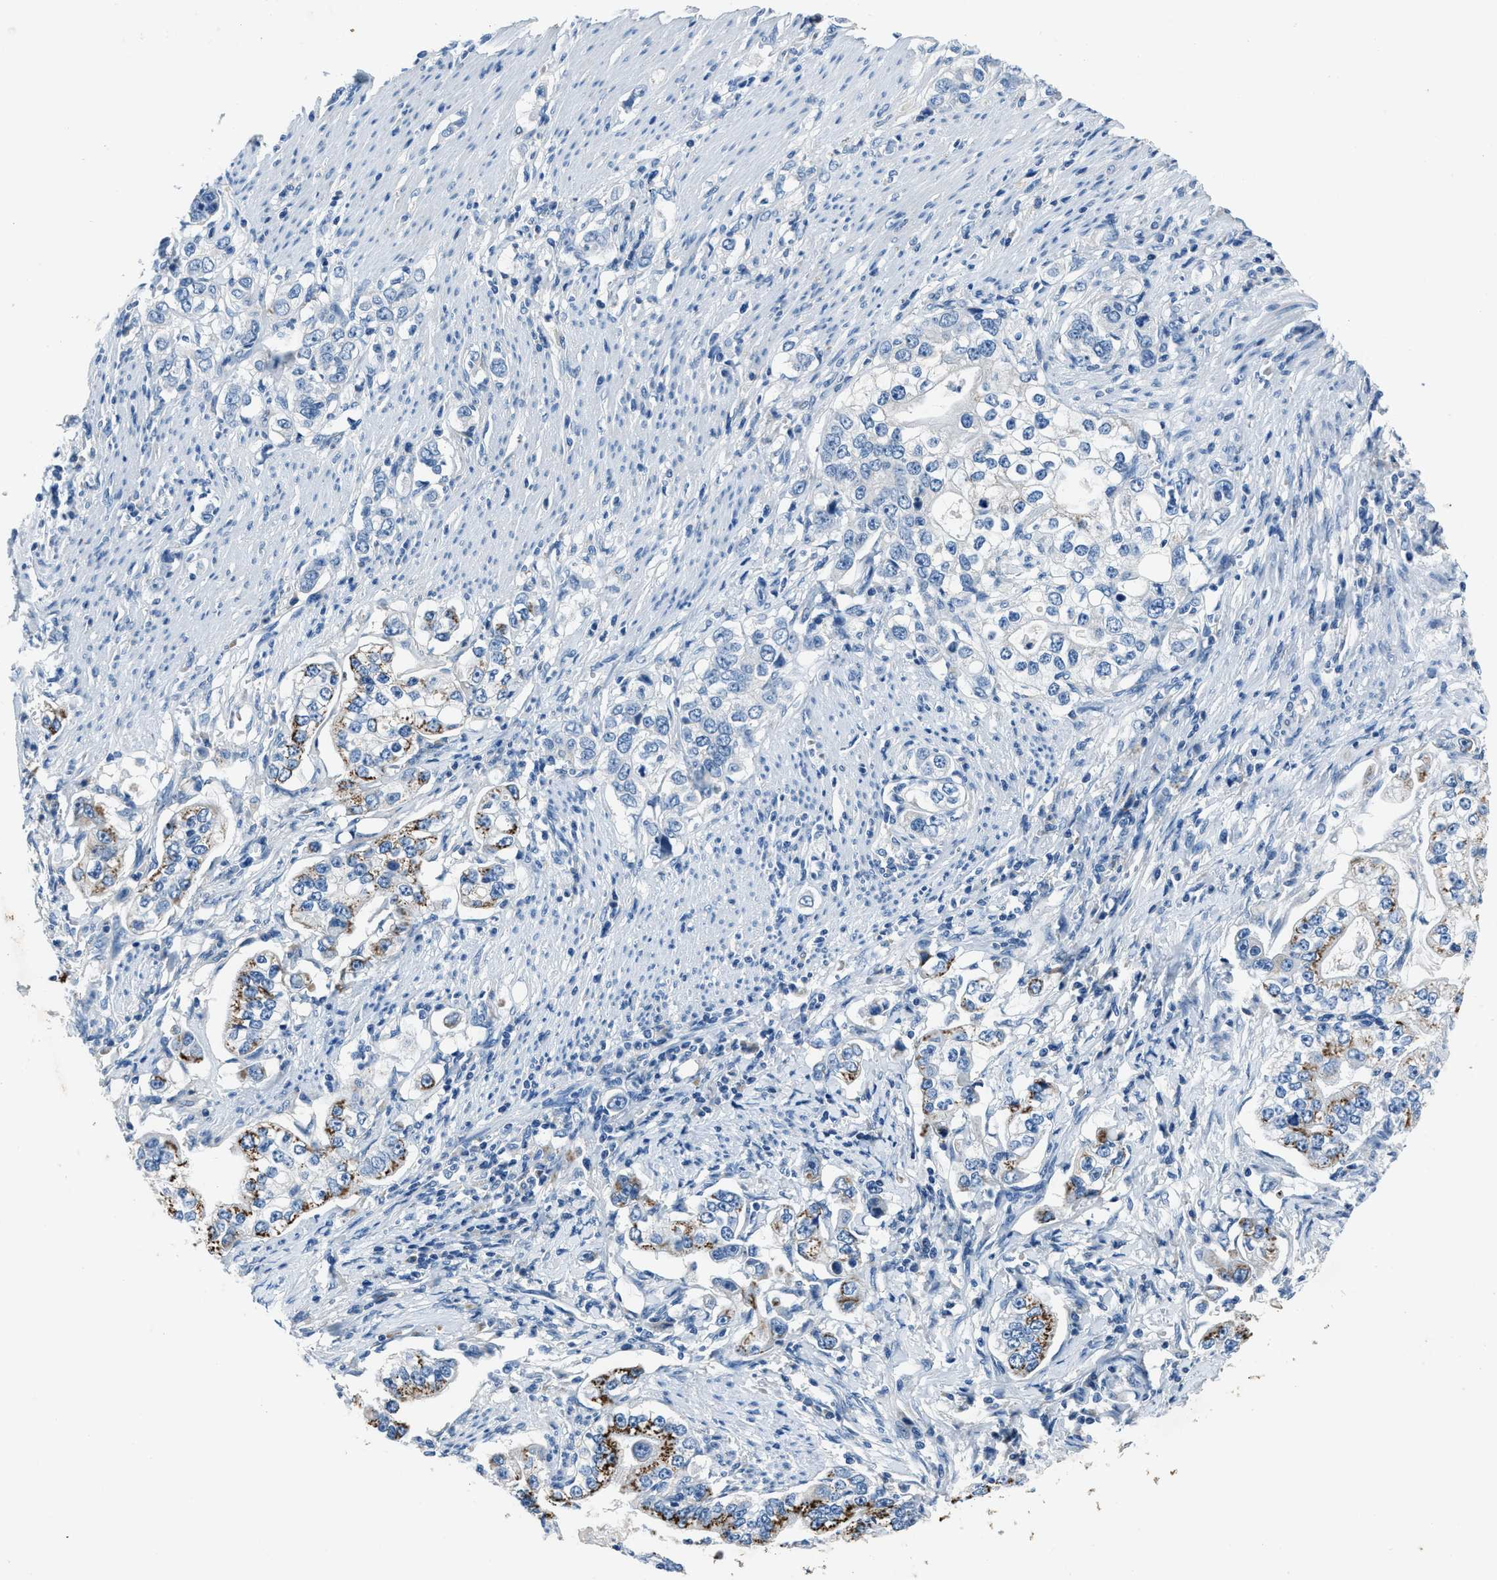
{"staining": {"intensity": "strong", "quantity": "<25%", "location": "cytoplasmic/membranous"}, "tissue": "stomach cancer", "cell_type": "Tumor cells", "image_type": "cancer", "snomed": [{"axis": "morphology", "description": "Adenocarcinoma, NOS"}, {"axis": "topography", "description": "Stomach, lower"}], "caption": "A brown stain shows strong cytoplasmic/membranous expression of a protein in human stomach cancer (adenocarcinoma) tumor cells. The protein is stained brown, and the nuclei are stained in blue (DAB (3,3'-diaminobenzidine) IHC with brightfield microscopy, high magnification).", "gene": "ADAM2", "patient": {"sex": "female", "age": 72}}